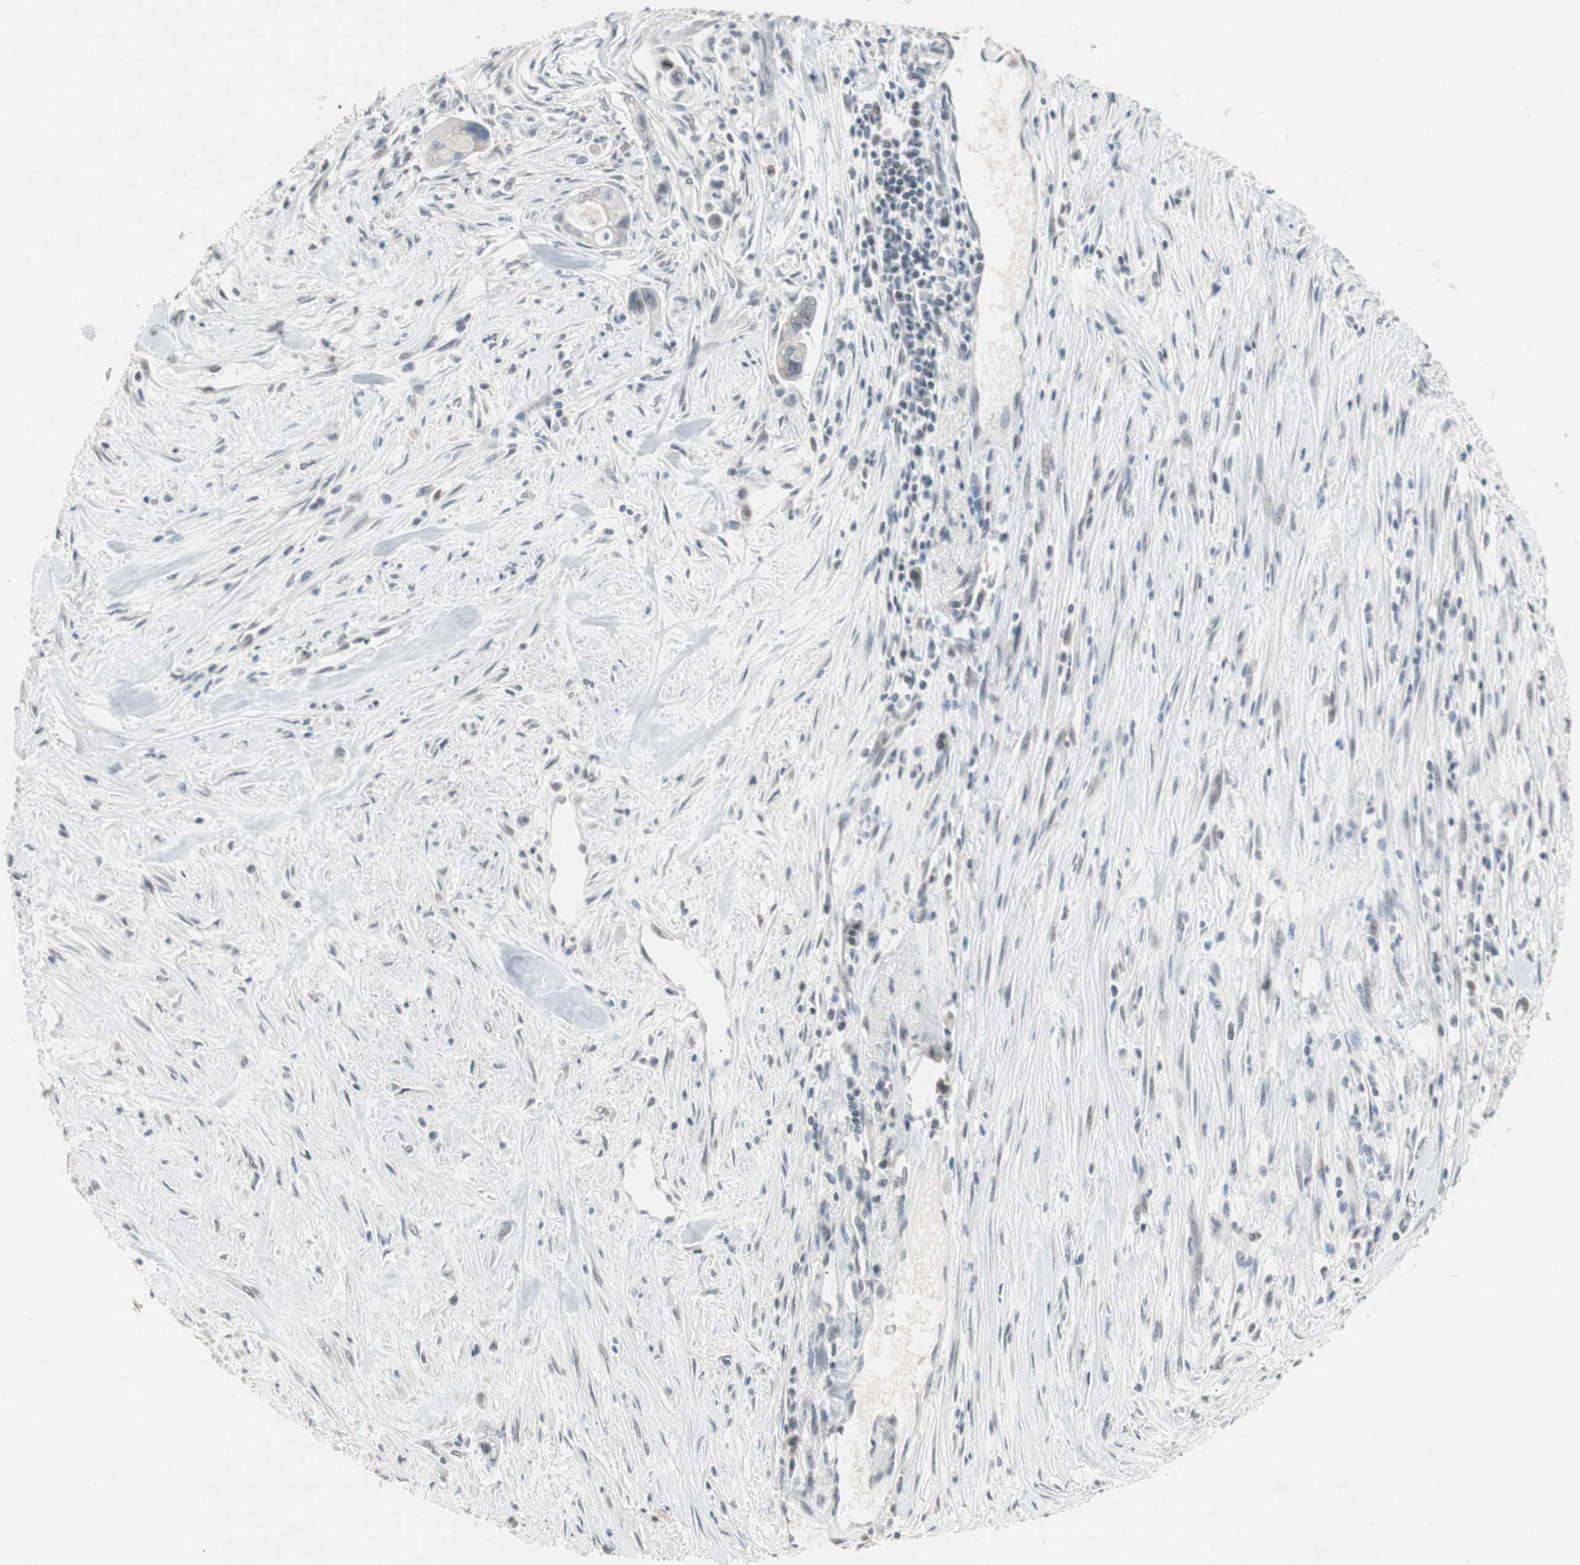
{"staining": {"intensity": "weak", "quantity": "<25%", "location": "cytoplasmic/membranous,nuclear"}, "tissue": "pancreatic cancer", "cell_type": "Tumor cells", "image_type": "cancer", "snomed": [{"axis": "morphology", "description": "Adenocarcinoma, NOS"}, {"axis": "topography", "description": "Pancreas"}], "caption": "An image of pancreatic adenocarcinoma stained for a protein exhibits no brown staining in tumor cells.", "gene": "LIG3", "patient": {"sex": "male", "age": 70}}